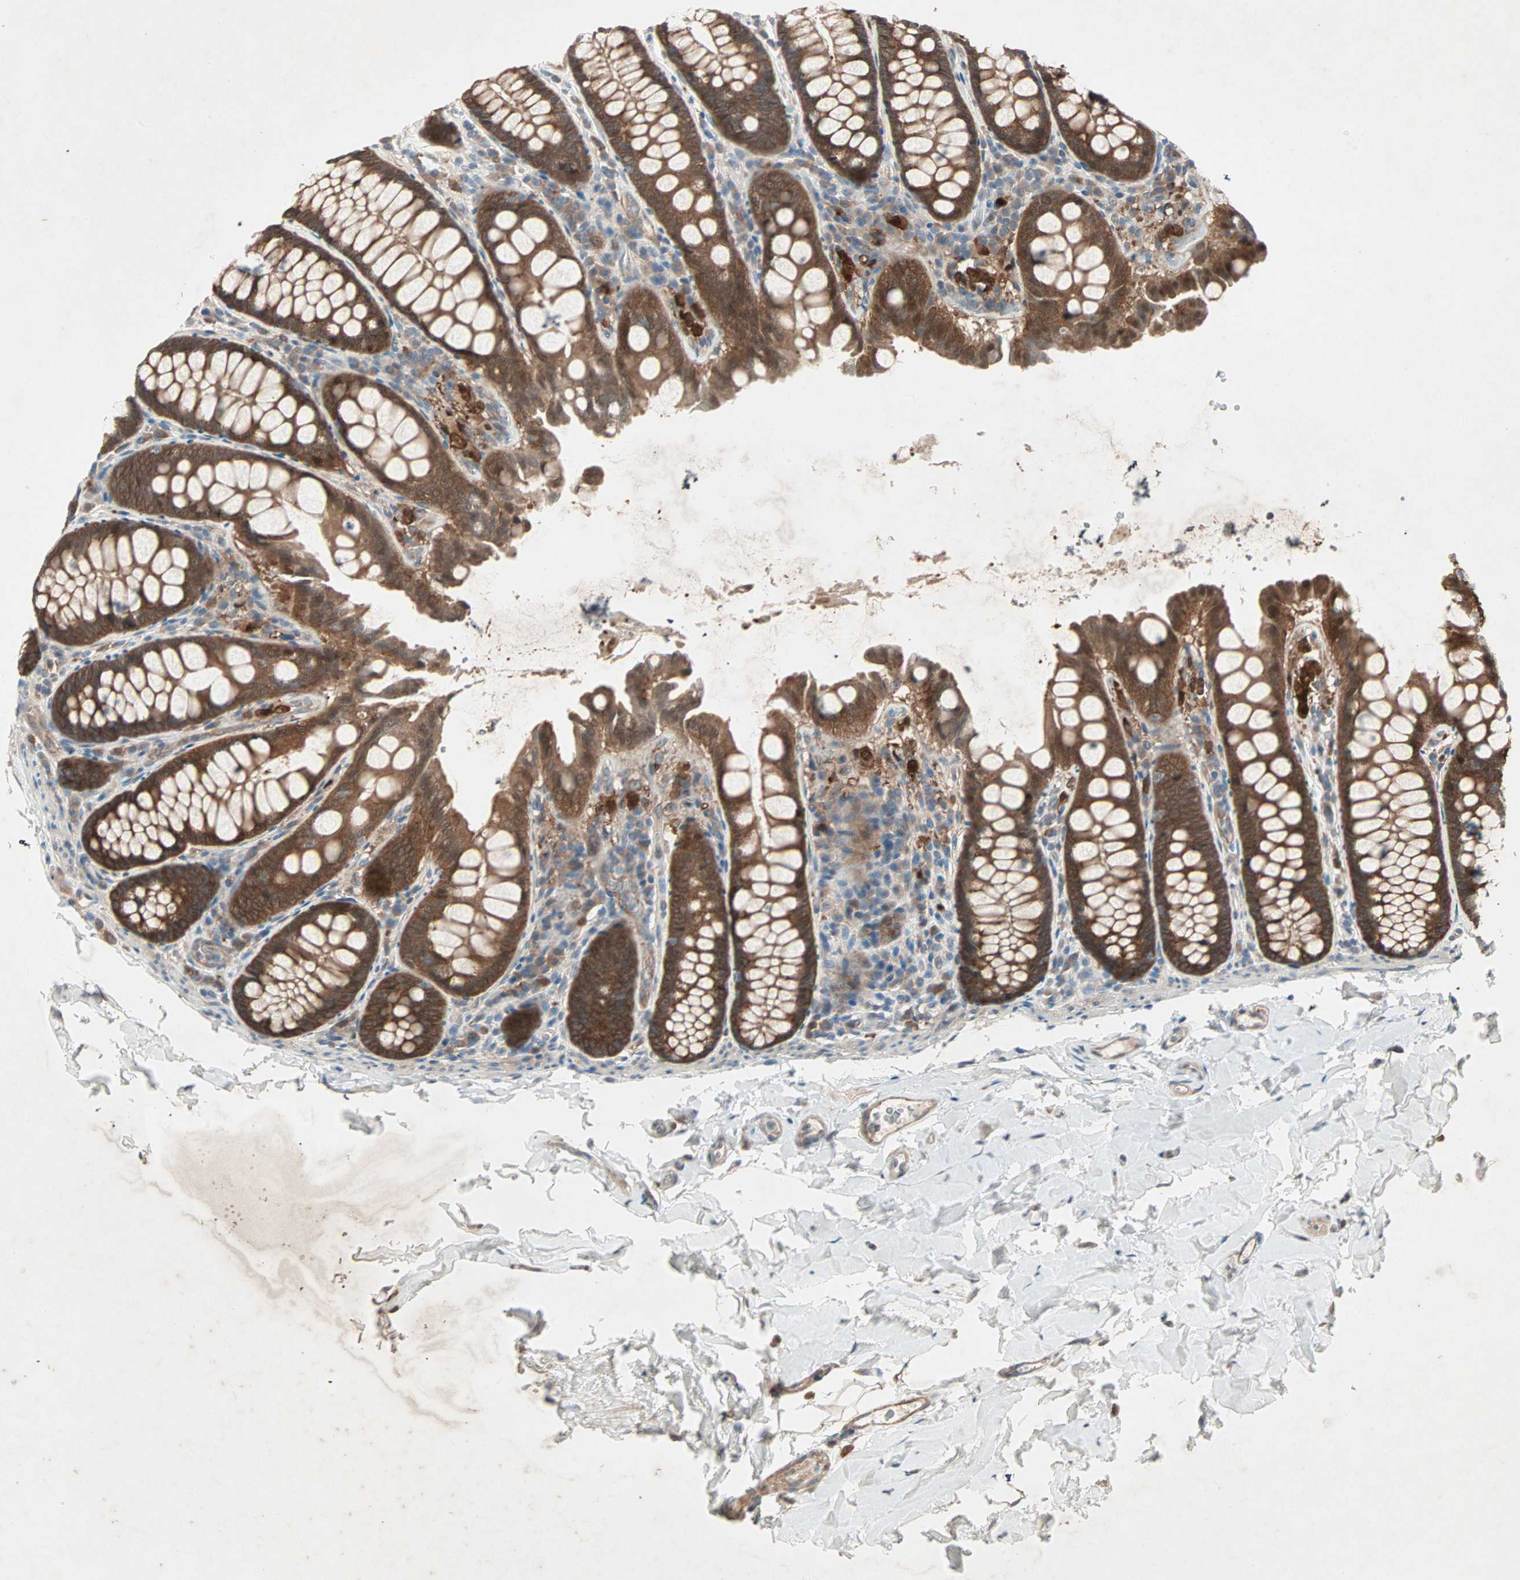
{"staining": {"intensity": "weak", "quantity": ">75%", "location": "cytoplasmic/membranous"}, "tissue": "colon", "cell_type": "Endothelial cells", "image_type": "normal", "snomed": [{"axis": "morphology", "description": "Normal tissue, NOS"}, {"axis": "topography", "description": "Colon"}], "caption": "Immunohistochemistry histopathology image of normal colon stained for a protein (brown), which demonstrates low levels of weak cytoplasmic/membranous expression in approximately >75% of endothelial cells.", "gene": "SDSL", "patient": {"sex": "female", "age": 61}}